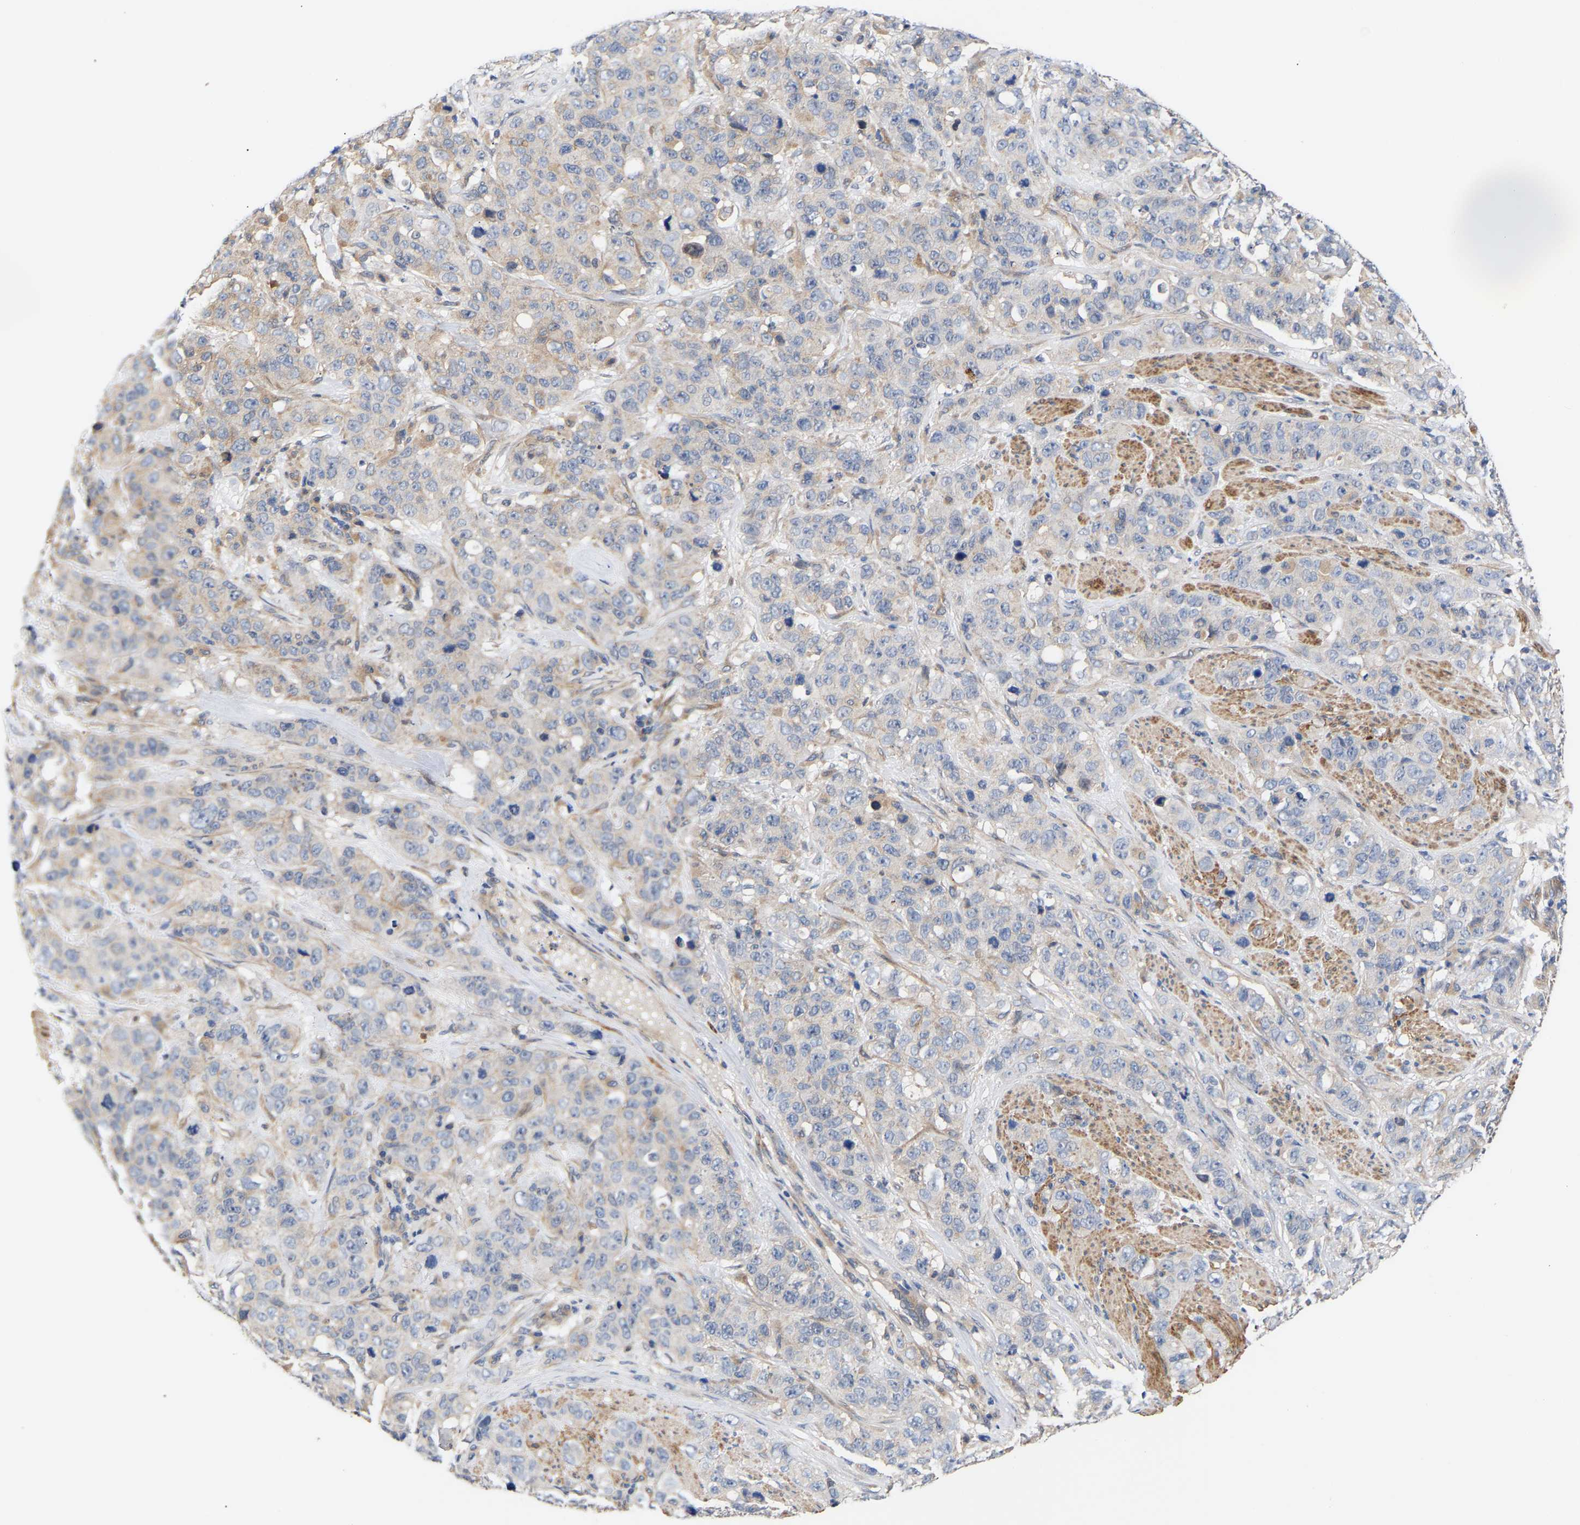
{"staining": {"intensity": "negative", "quantity": "none", "location": "none"}, "tissue": "stomach cancer", "cell_type": "Tumor cells", "image_type": "cancer", "snomed": [{"axis": "morphology", "description": "Adenocarcinoma, NOS"}, {"axis": "topography", "description": "Stomach"}], "caption": "Histopathology image shows no protein positivity in tumor cells of stomach adenocarcinoma tissue.", "gene": "KASH5", "patient": {"sex": "male", "age": 48}}